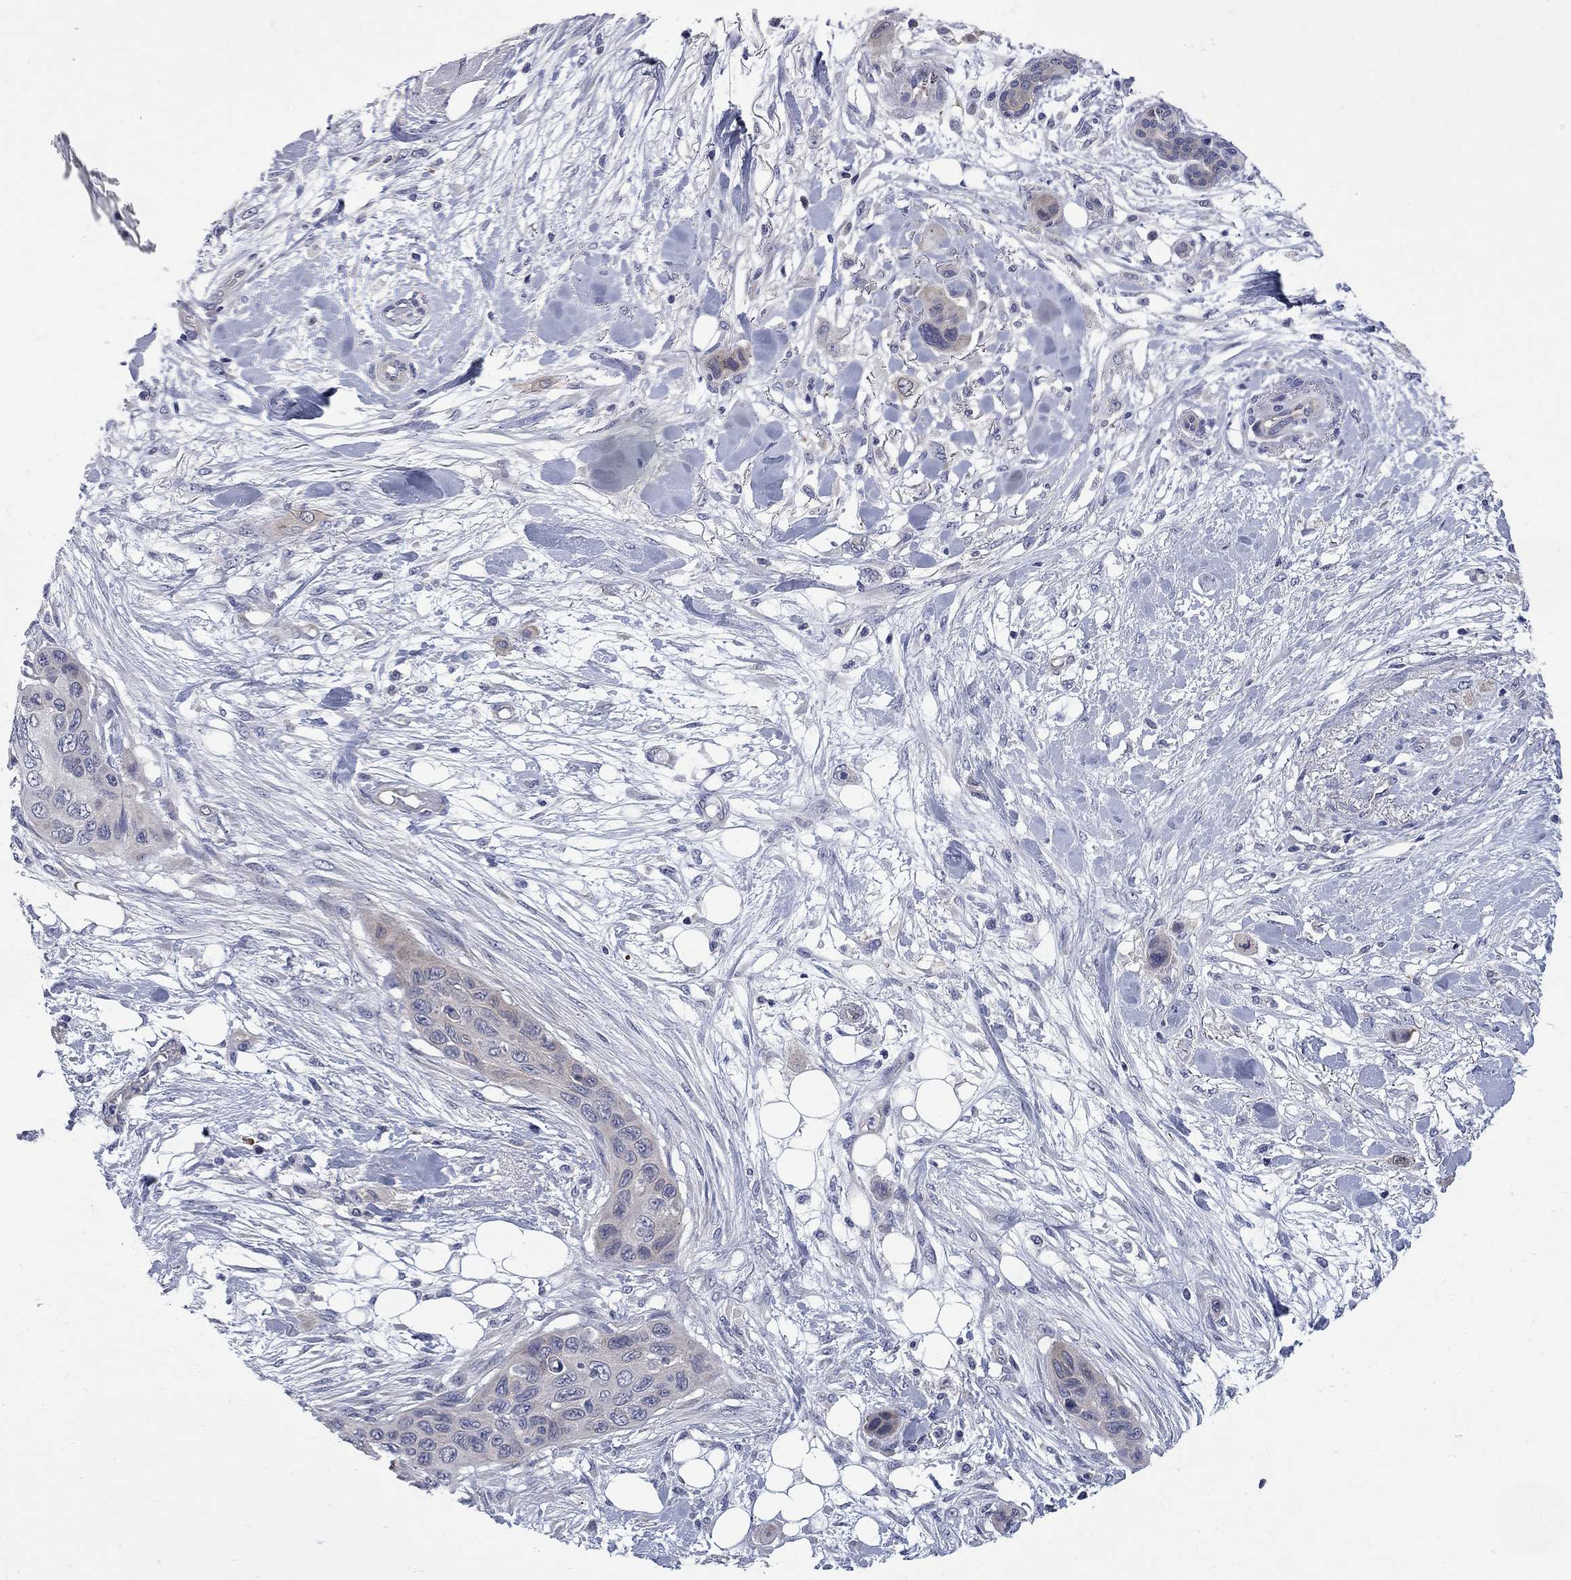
{"staining": {"intensity": "moderate", "quantity": "<25%", "location": "cytoplasmic/membranous"}, "tissue": "skin cancer", "cell_type": "Tumor cells", "image_type": "cancer", "snomed": [{"axis": "morphology", "description": "Squamous cell carcinoma, NOS"}, {"axis": "topography", "description": "Skin"}], "caption": "Moderate cytoplasmic/membranous protein expression is identified in about <25% of tumor cells in squamous cell carcinoma (skin).", "gene": "GALNT8", "patient": {"sex": "male", "age": 79}}